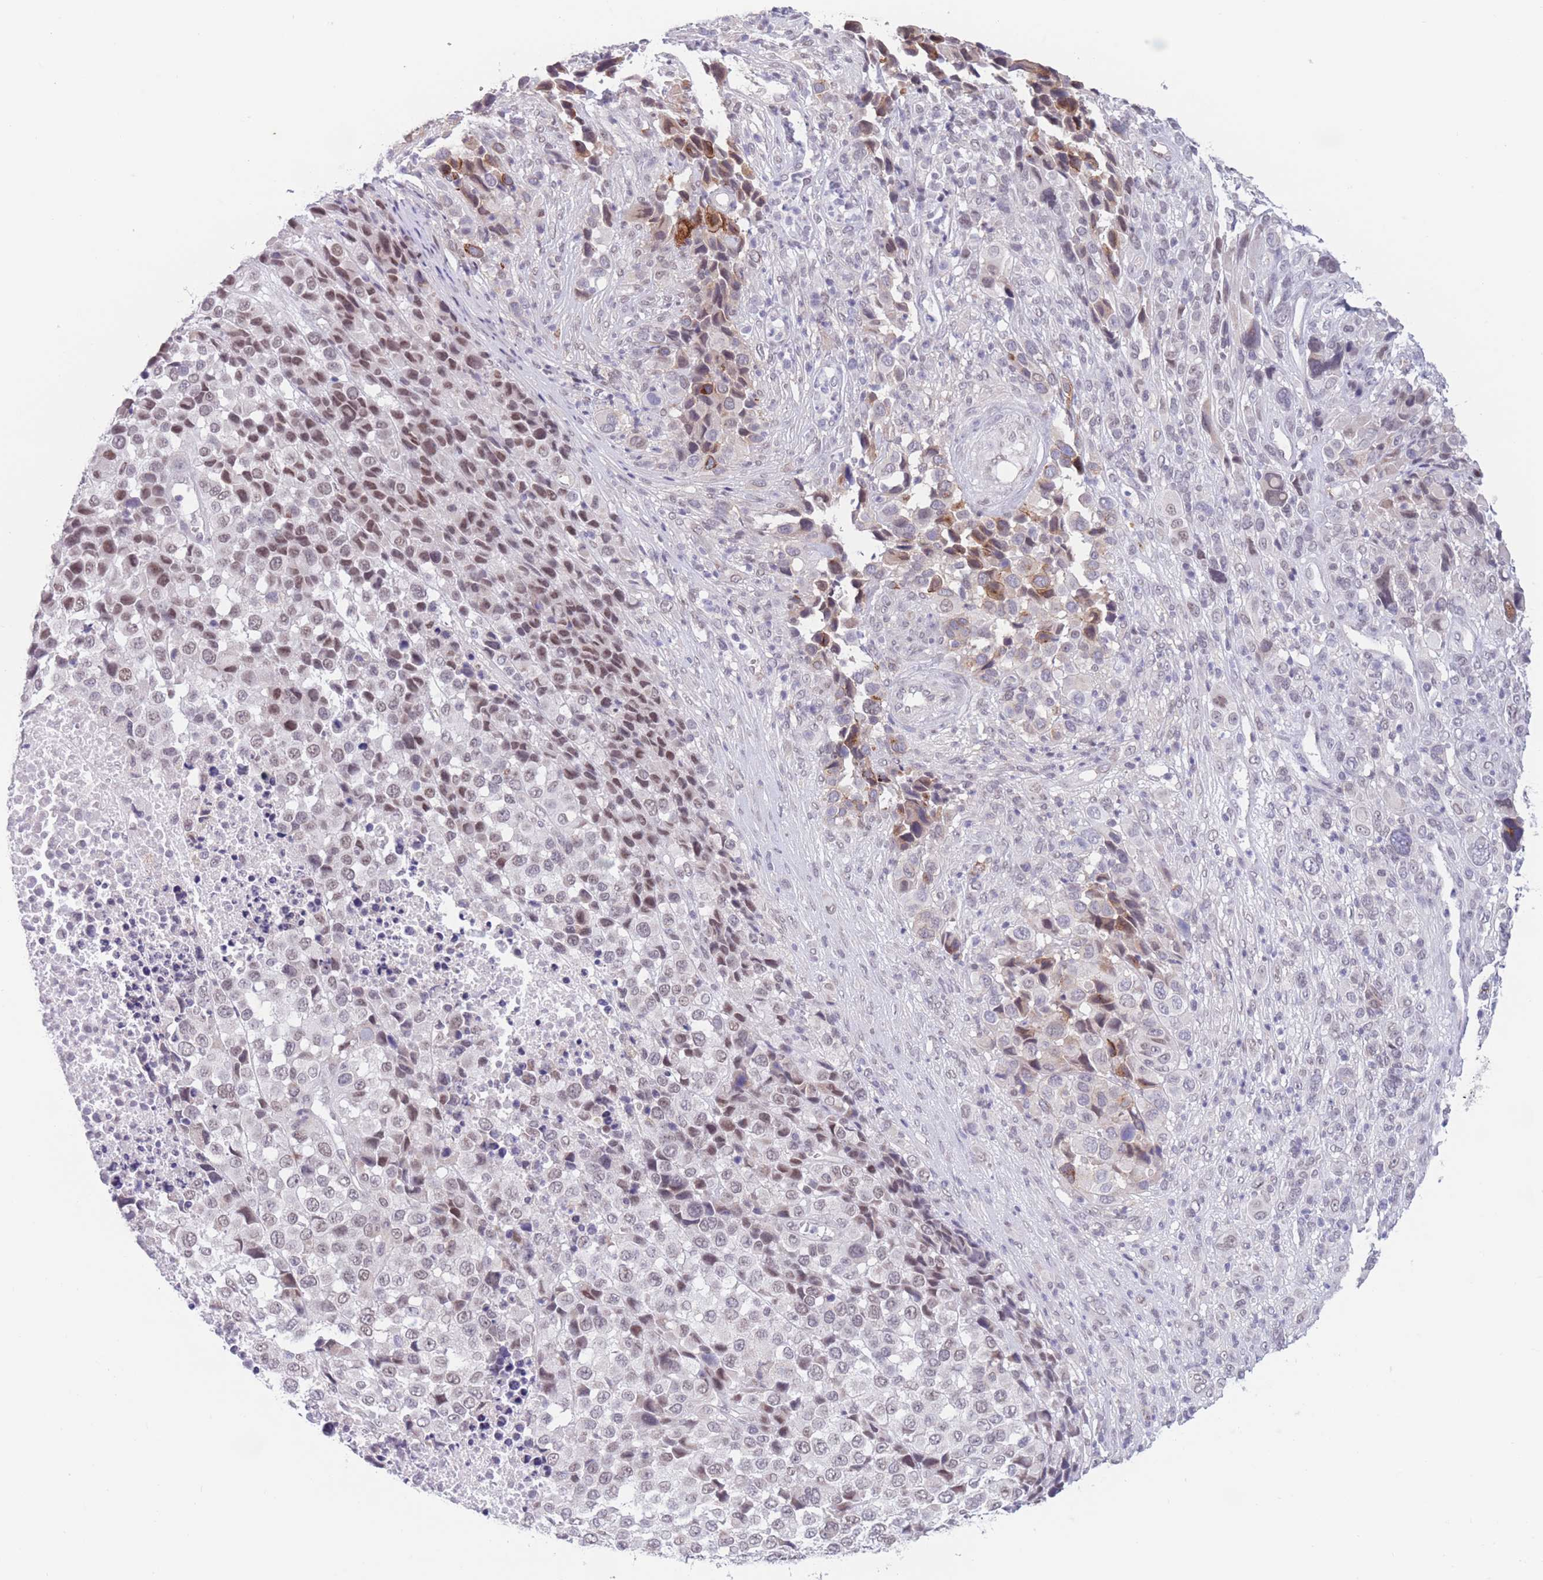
{"staining": {"intensity": "weak", "quantity": "<25%", "location": "nuclear"}, "tissue": "melanoma", "cell_type": "Tumor cells", "image_type": "cancer", "snomed": [{"axis": "morphology", "description": "Malignant melanoma, NOS"}, {"axis": "topography", "description": "Skin of trunk"}], "caption": "A histopathology image of malignant melanoma stained for a protein exhibits no brown staining in tumor cells.", "gene": "PODXL", "patient": {"sex": "male", "age": 71}}